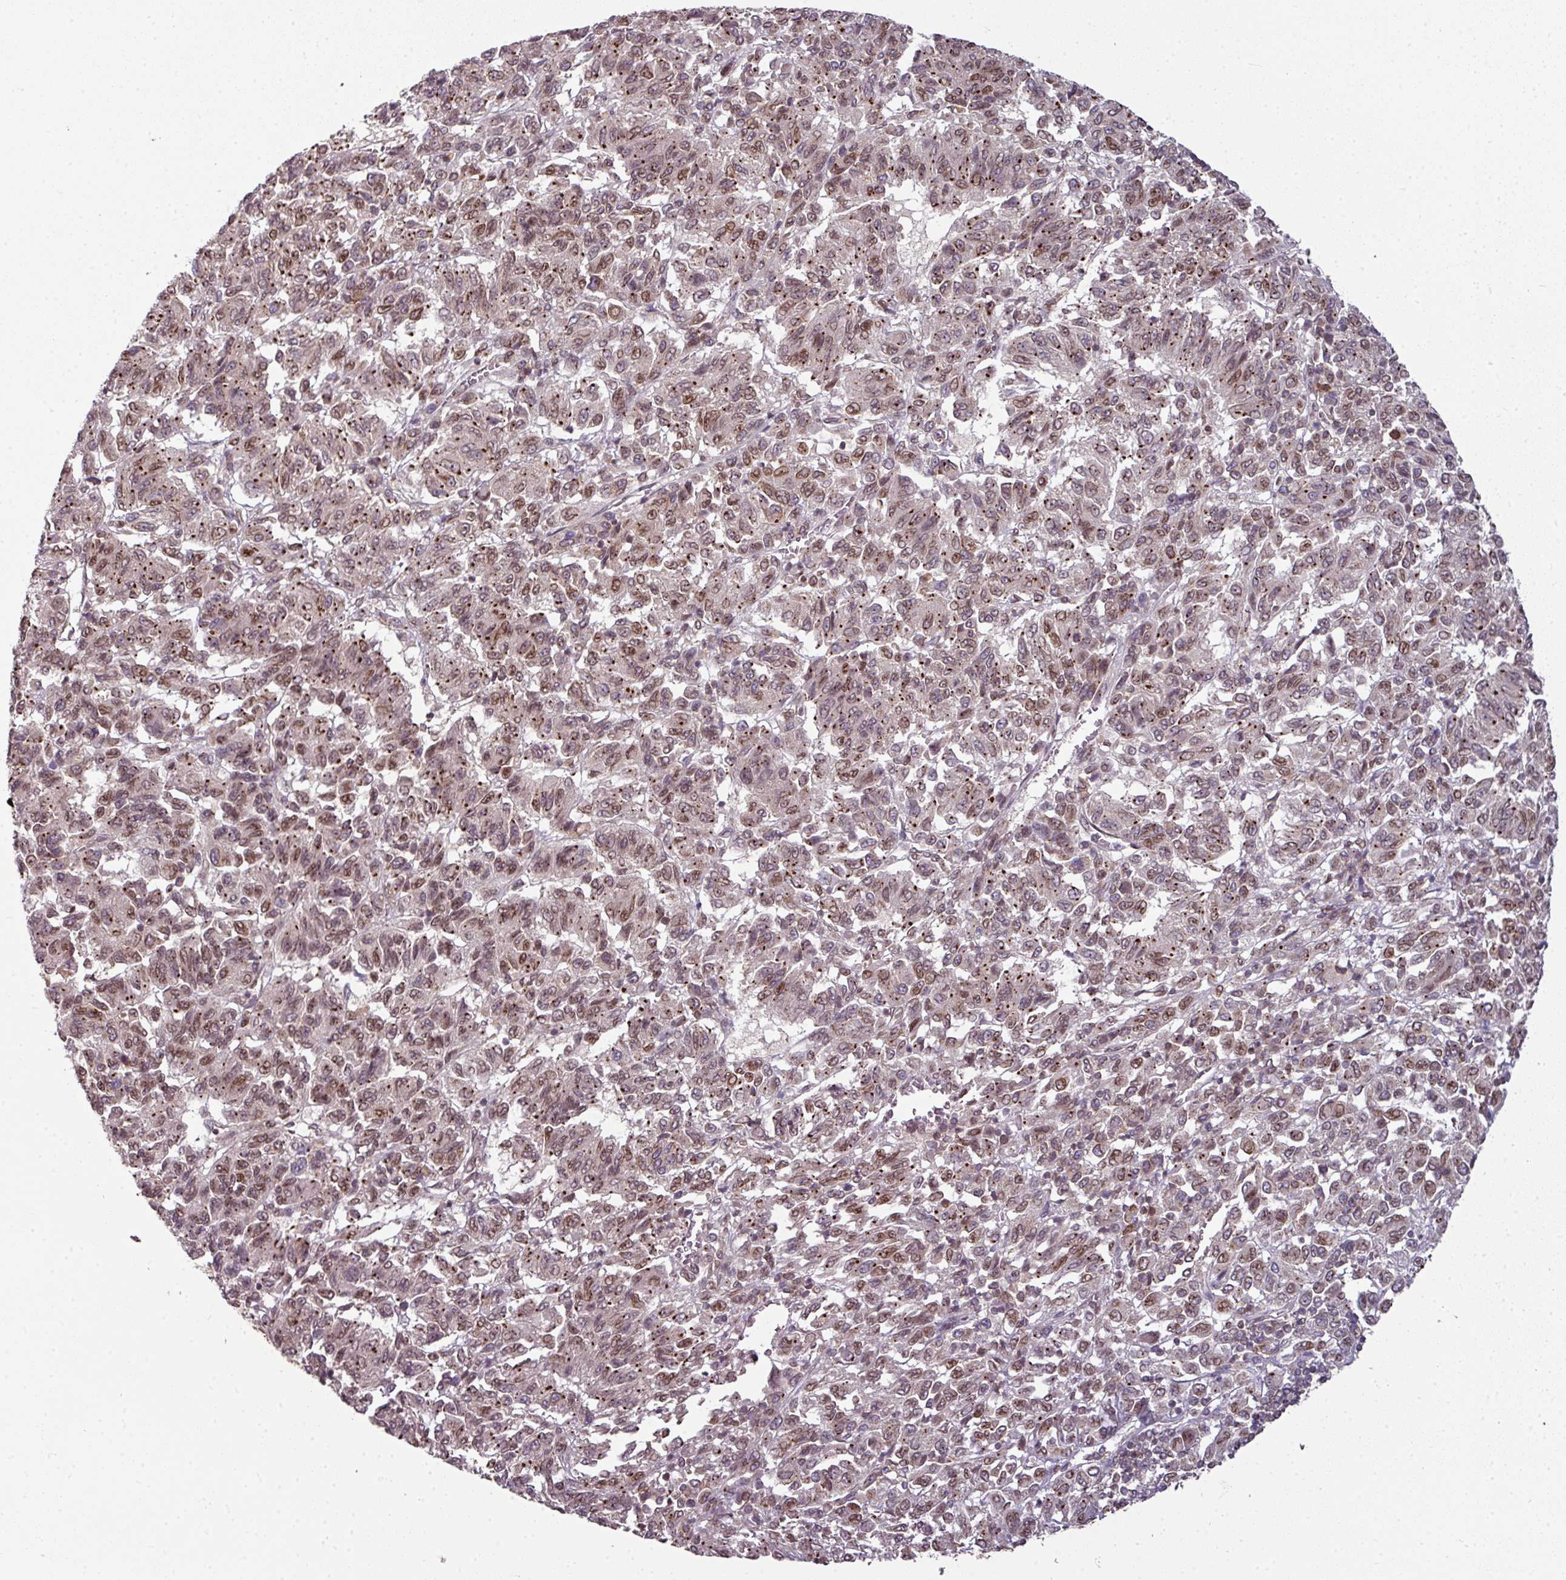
{"staining": {"intensity": "moderate", "quantity": ">75%", "location": "cytoplasmic/membranous,nuclear"}, "tissue": "melanoma", "cell_type": "Tumor cells", "image_type": "cancer", "snomed": [{"axis": "morphology", "description": "Malignant melanoma, Metastatic site"}, {"axis": "topography", "description": "Lung"}], "caption": "Melanoma stained with a protein marker displays moderate staining in tumor cells.", "gene": "RANGAP1", "patient": {"sex": "male", "age": 64}}